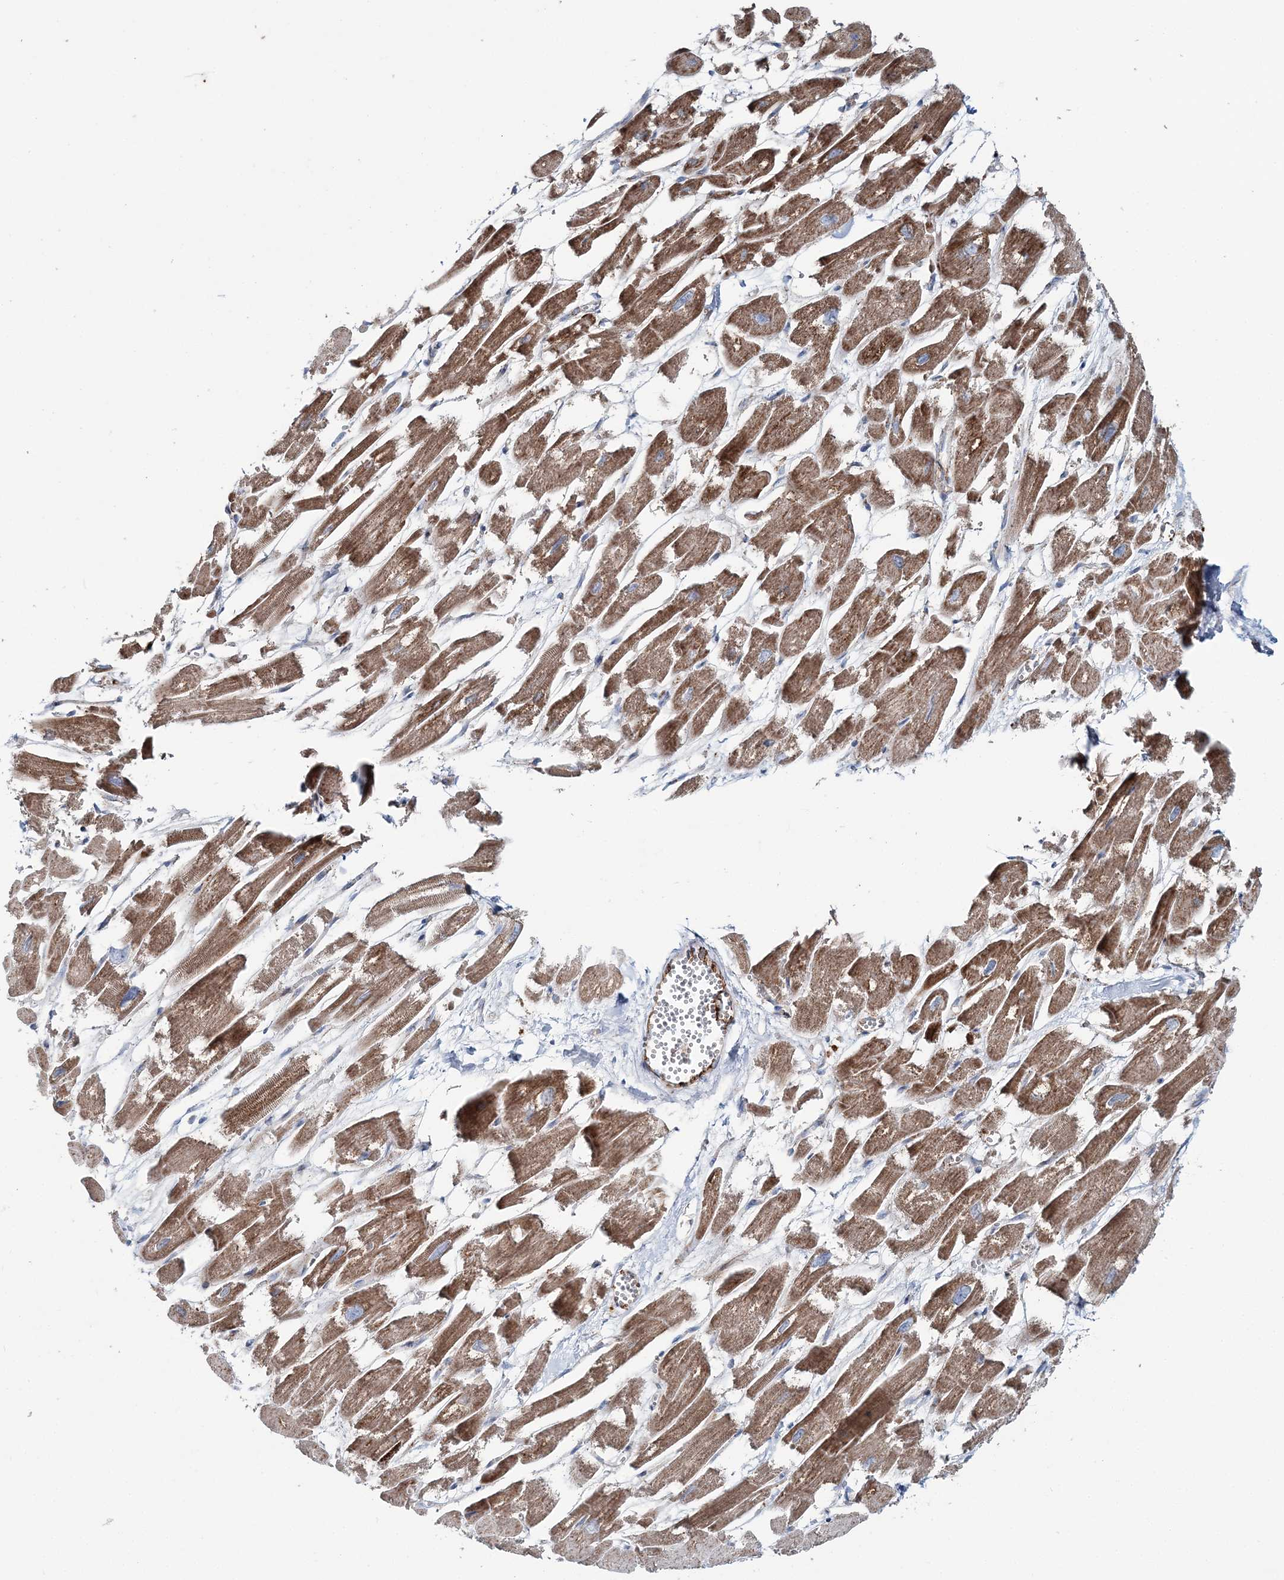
{"staining": {"intensity": "moderate", "quantity": ">75%", "location": "cytoplasmic/membranous"}, "tissue": "heart muscle", "cell_type": "Cardiomyocytes", "image_type": "normal", "snomed": [{"axis": "morphology", "description": "Normal tissue, NOS"}, {"axis": "topography", "description": "Heart"}], "caption": "Cardiomyocytes show medium levels of moderate cytoplasmic/membranous positivity in approximately >75% of cells in normal human heart muscle.", "gene": "ARHGAP6", "patient": {"sex": "male", "age": 54}}